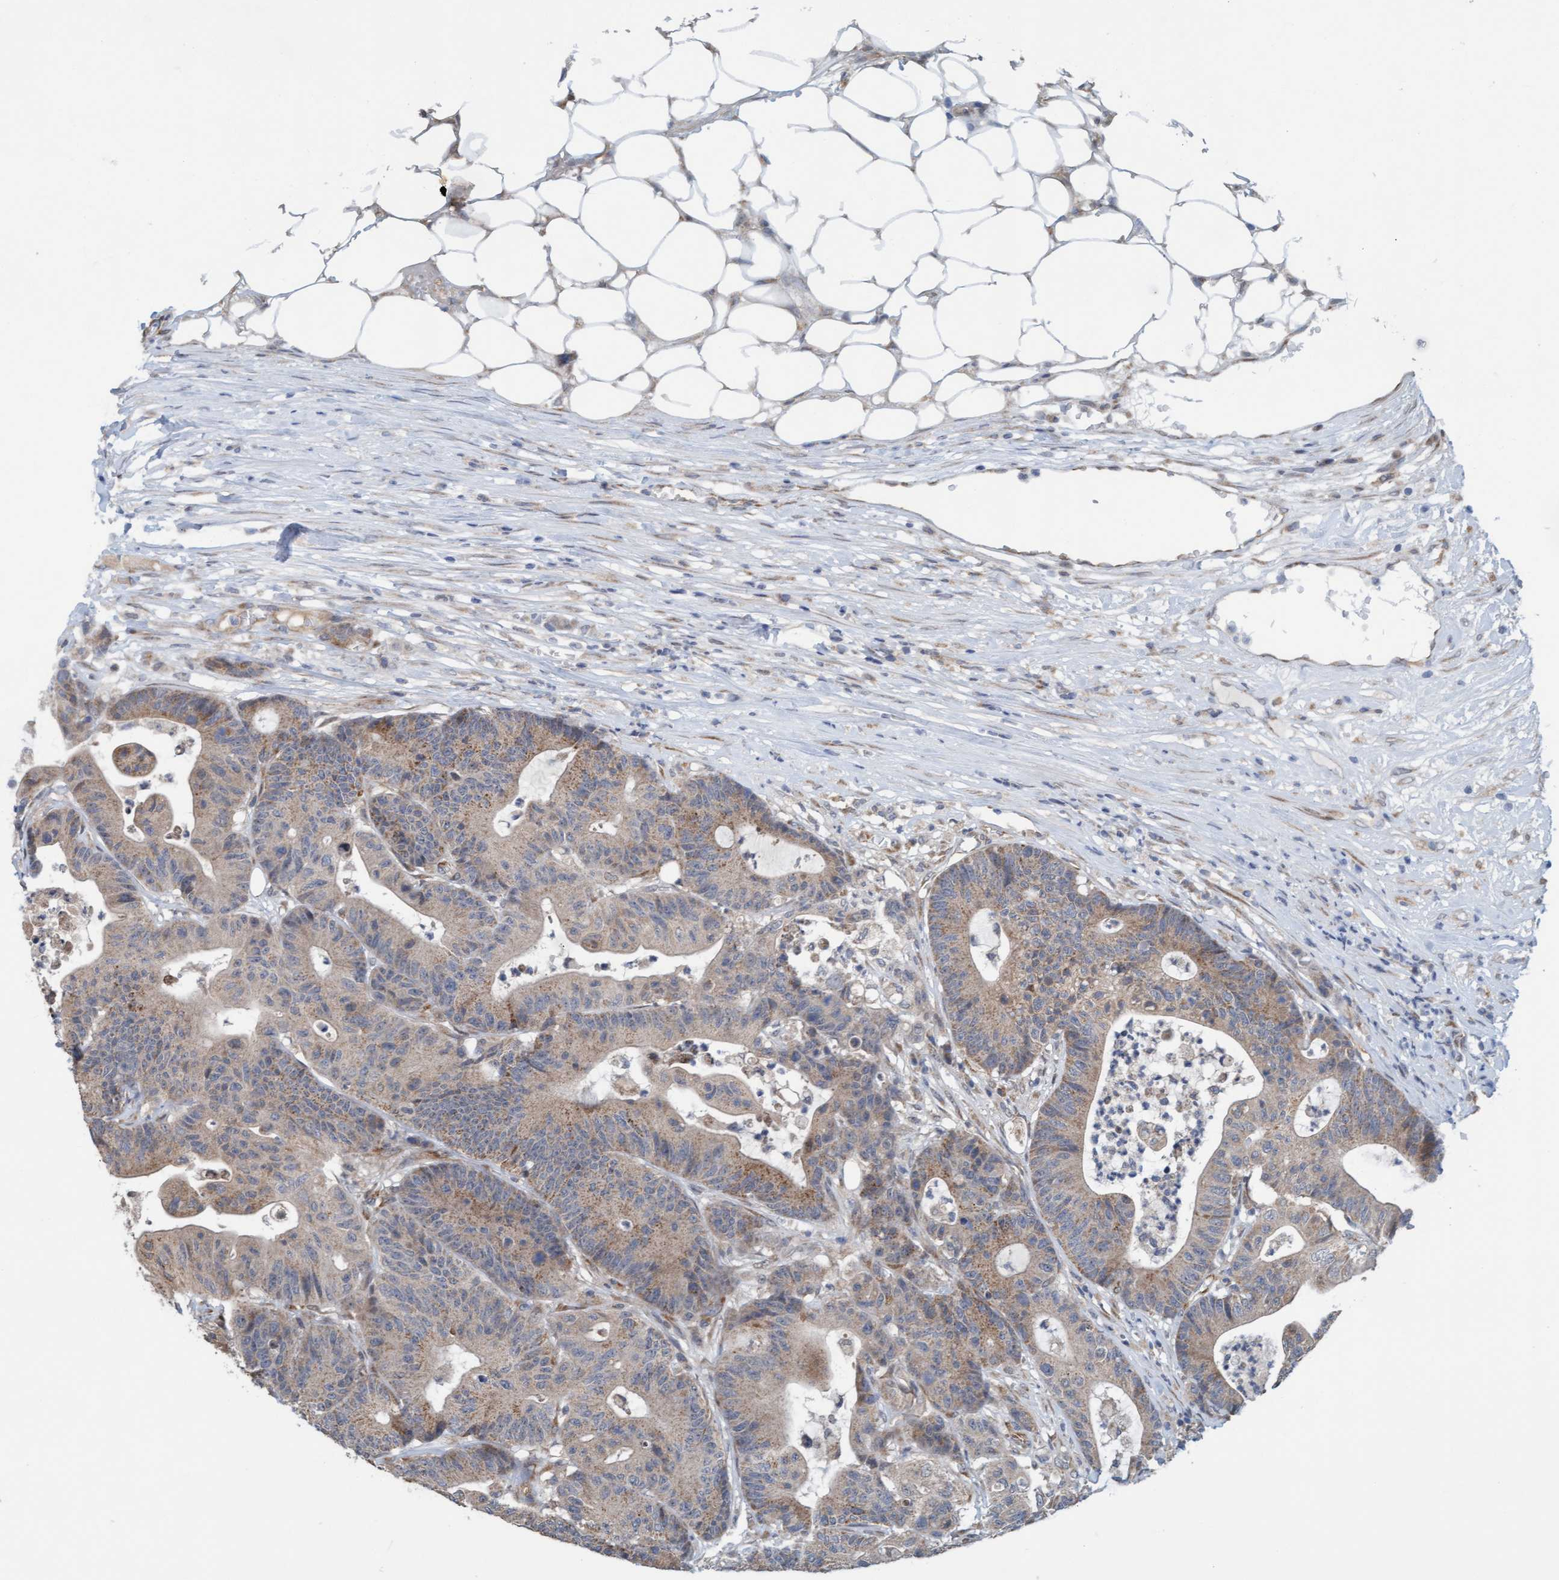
{"staining": {"intensity": "moderate", "quantity": ">75%", "location": "cytoplasmic/membranous"}, "tissue": "colorectal cancer", "cell_type": "Tumor cells", "image_type": "cancer", "snomed": [{"axis": "morphology", "description": "Adenocarcinoma, NOS"}, {"axis": "topography", "description": "Colon"}], "caption": "Colorectal cancer stained with DAB immunohistochemistry (IHC) displays medium levels of moderate cytoplasmic/membranous positivity in approximately >75% of tumor cells. The protein is shown in brown color, while the nuclei are stained blue.", "gene": "ZNF566", "patient": {"sex": "female", "age": 84}}